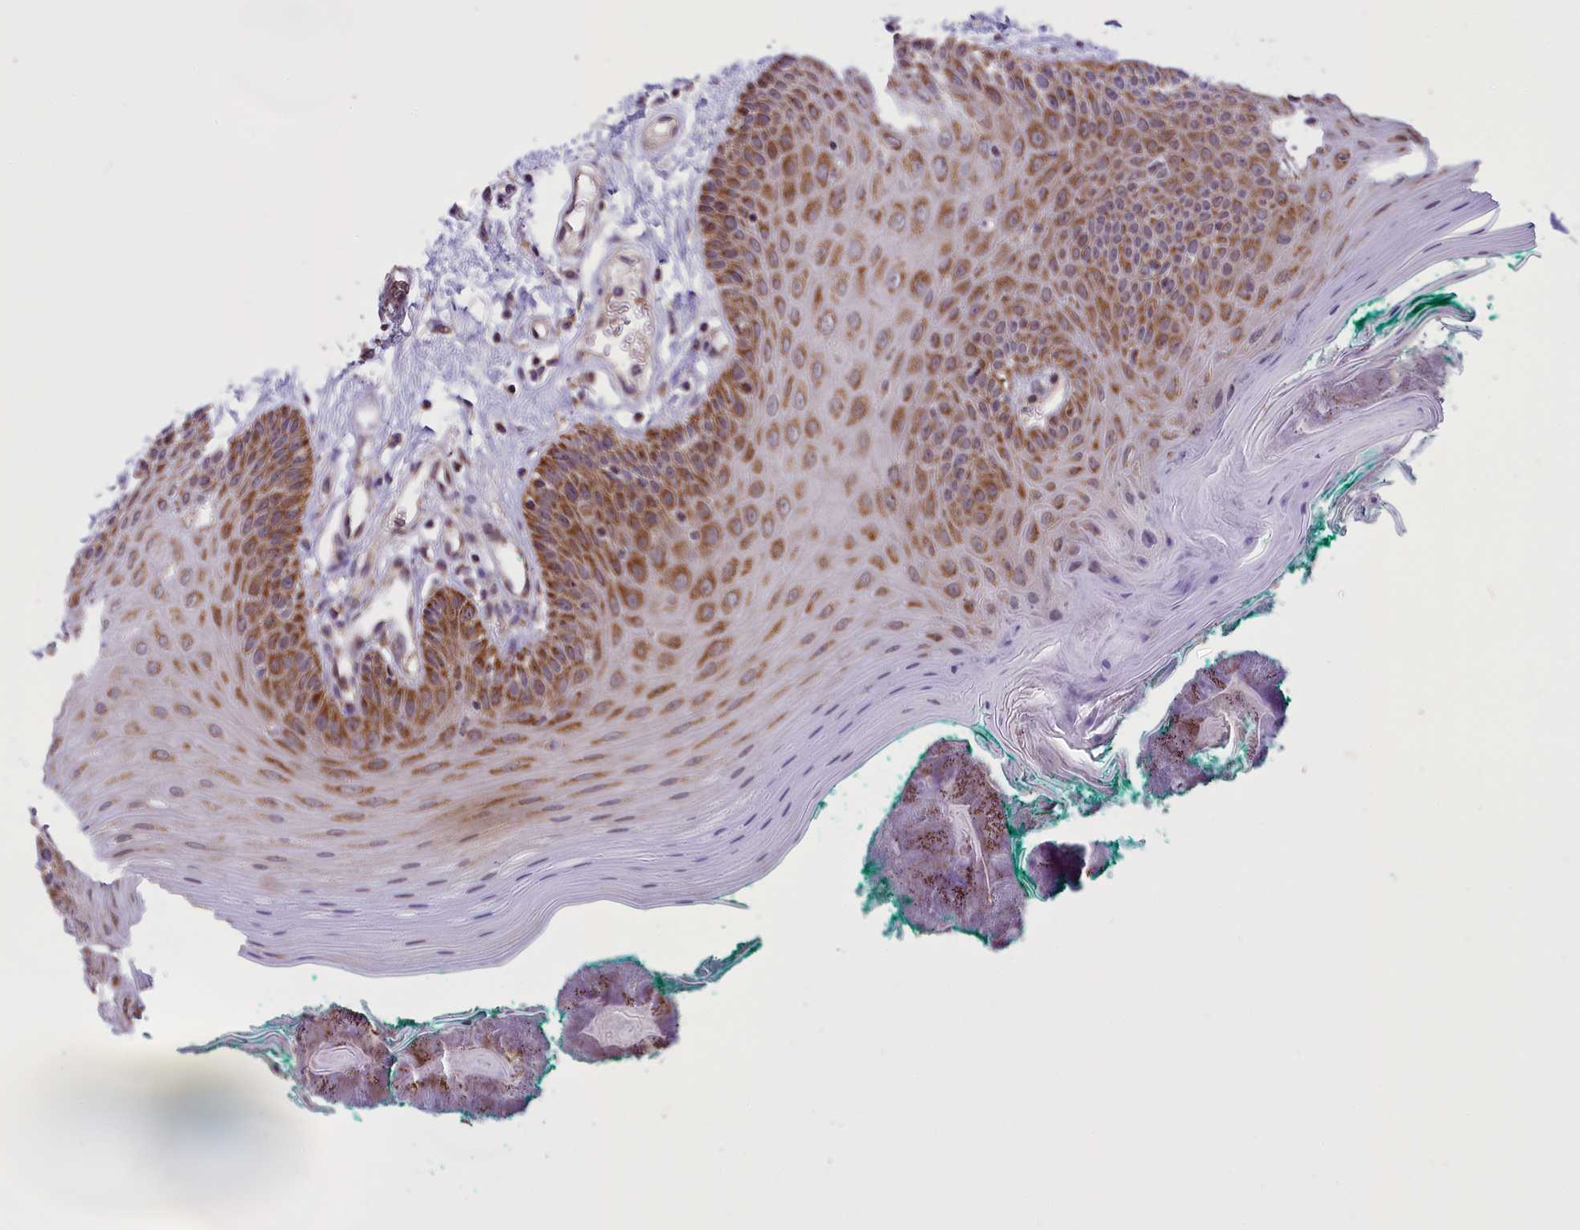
{"staining": {"intensity": "moderate", "quantity": ">75%", "location": "cytoplasmic/membranous"}, "tissue": "oral mucosa", "cell_type": "Squamous epithelial cells", "image_type": "normal", "snomed": [{"axis": "morphology", "description": "Normal tissue, NOS"}, {"axis": "topography", "description": "Skeletal muscle"}, {"axis": "topography", "description": "Oral tissue"}], "caption": "Squamous epithelial cells show medium levels of moderate cytoplasmic/membranous positivity in approximately >75% of cells in benign human oral mucosa. The protein of interest is shown in brown color, while the nuclei are stained blue.", "gene": "NDUFS5", "patient": {"sex": "male", "age": 58}}